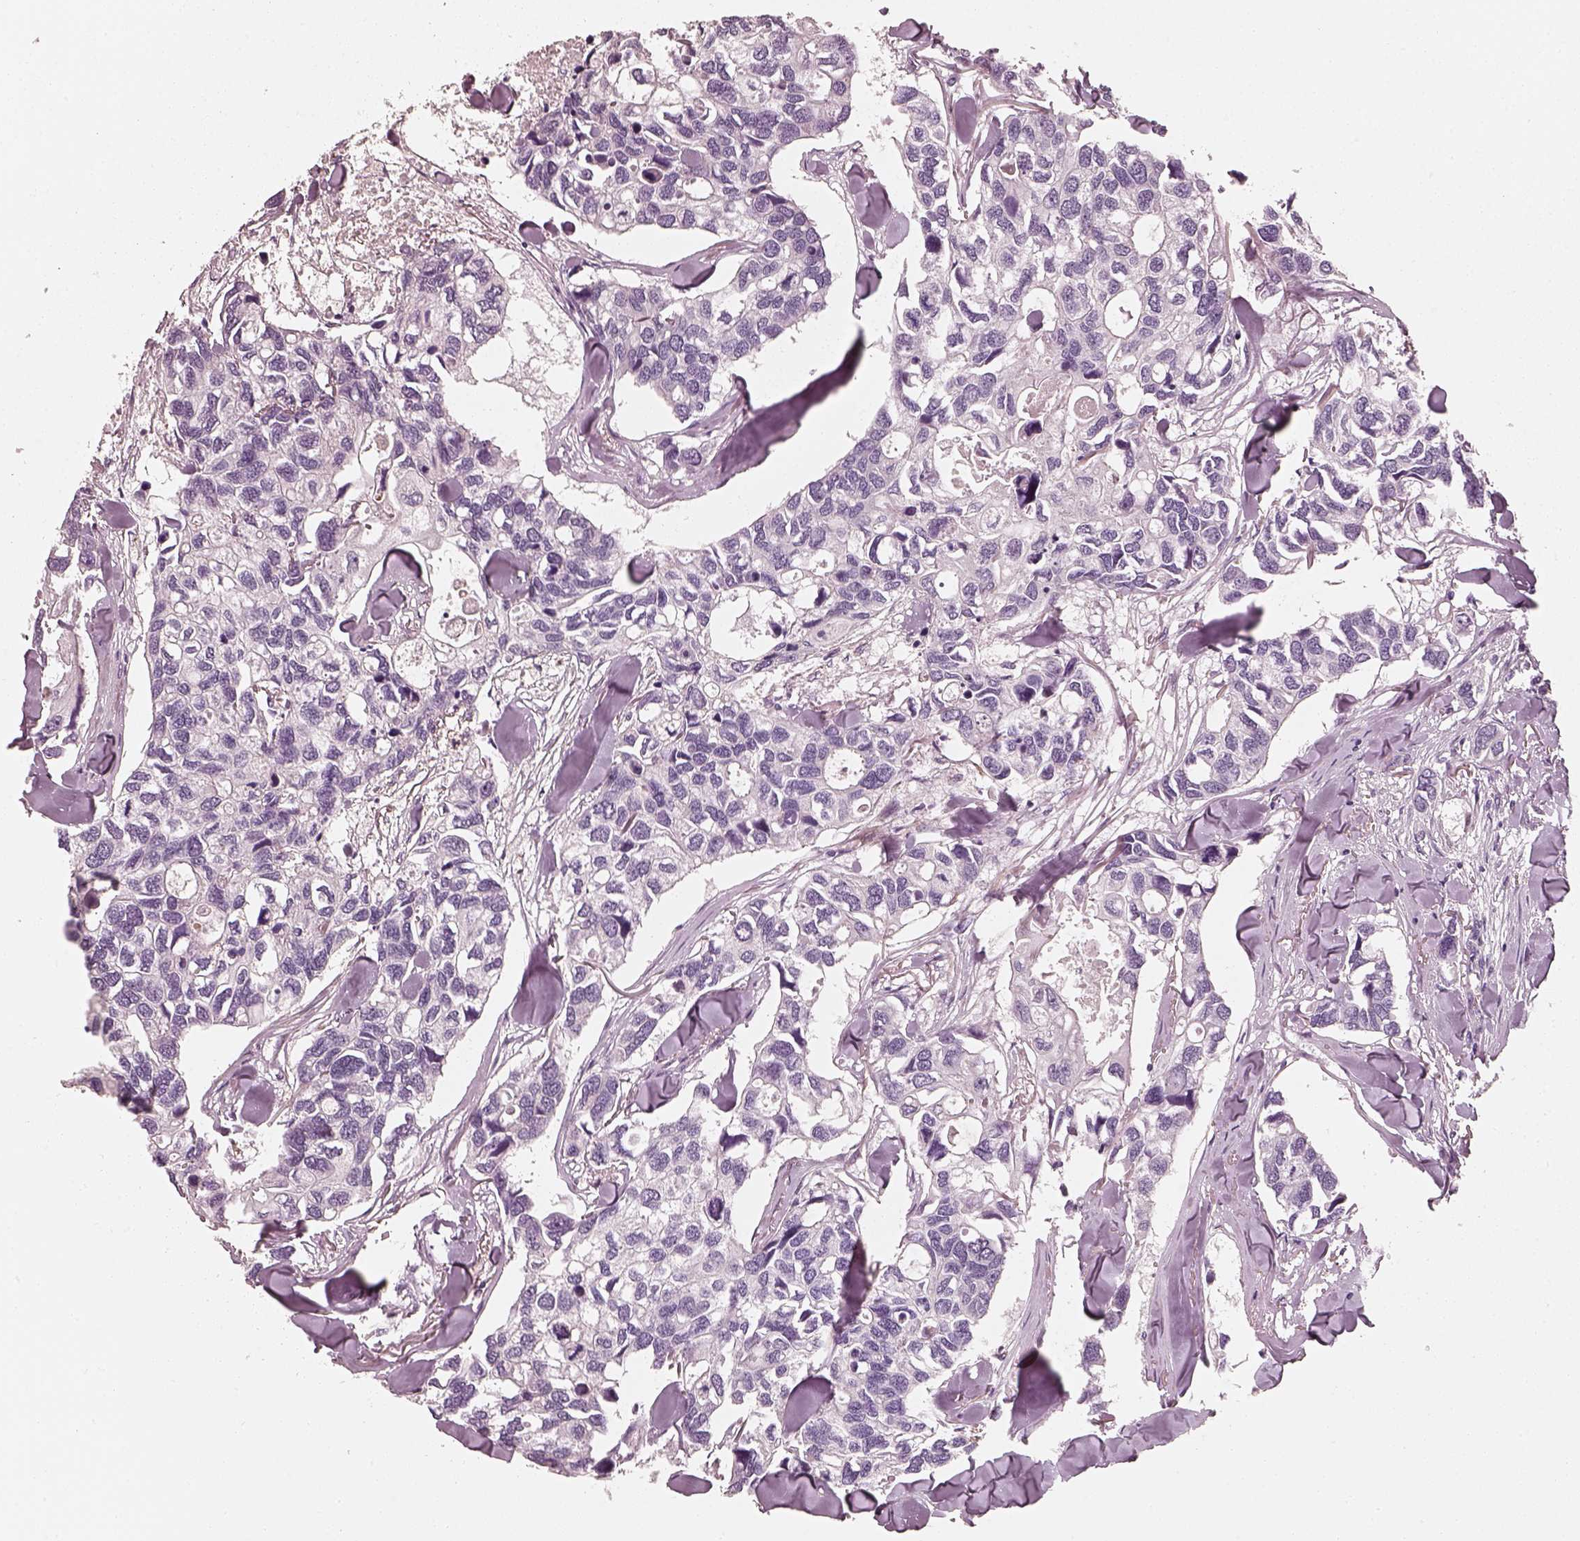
{"staining": {"intensity": "negative", "quantity": "none", "location": "none"}, "tissue": "breast cancer", "cell_type": "Tumor cells", "image_type": "cancer", "snomed": [{"axis": "morphology", "description": "Duct carcinoma"}, {"axis": "topography", "description": "Breast"}], "caption": "Tumor cells are negative for protein expression in human intraductal carcinoma (breast). Nuclei are stained in blue.", "gene": "RS1", "patient": {"sex": "female", "age": 83}}